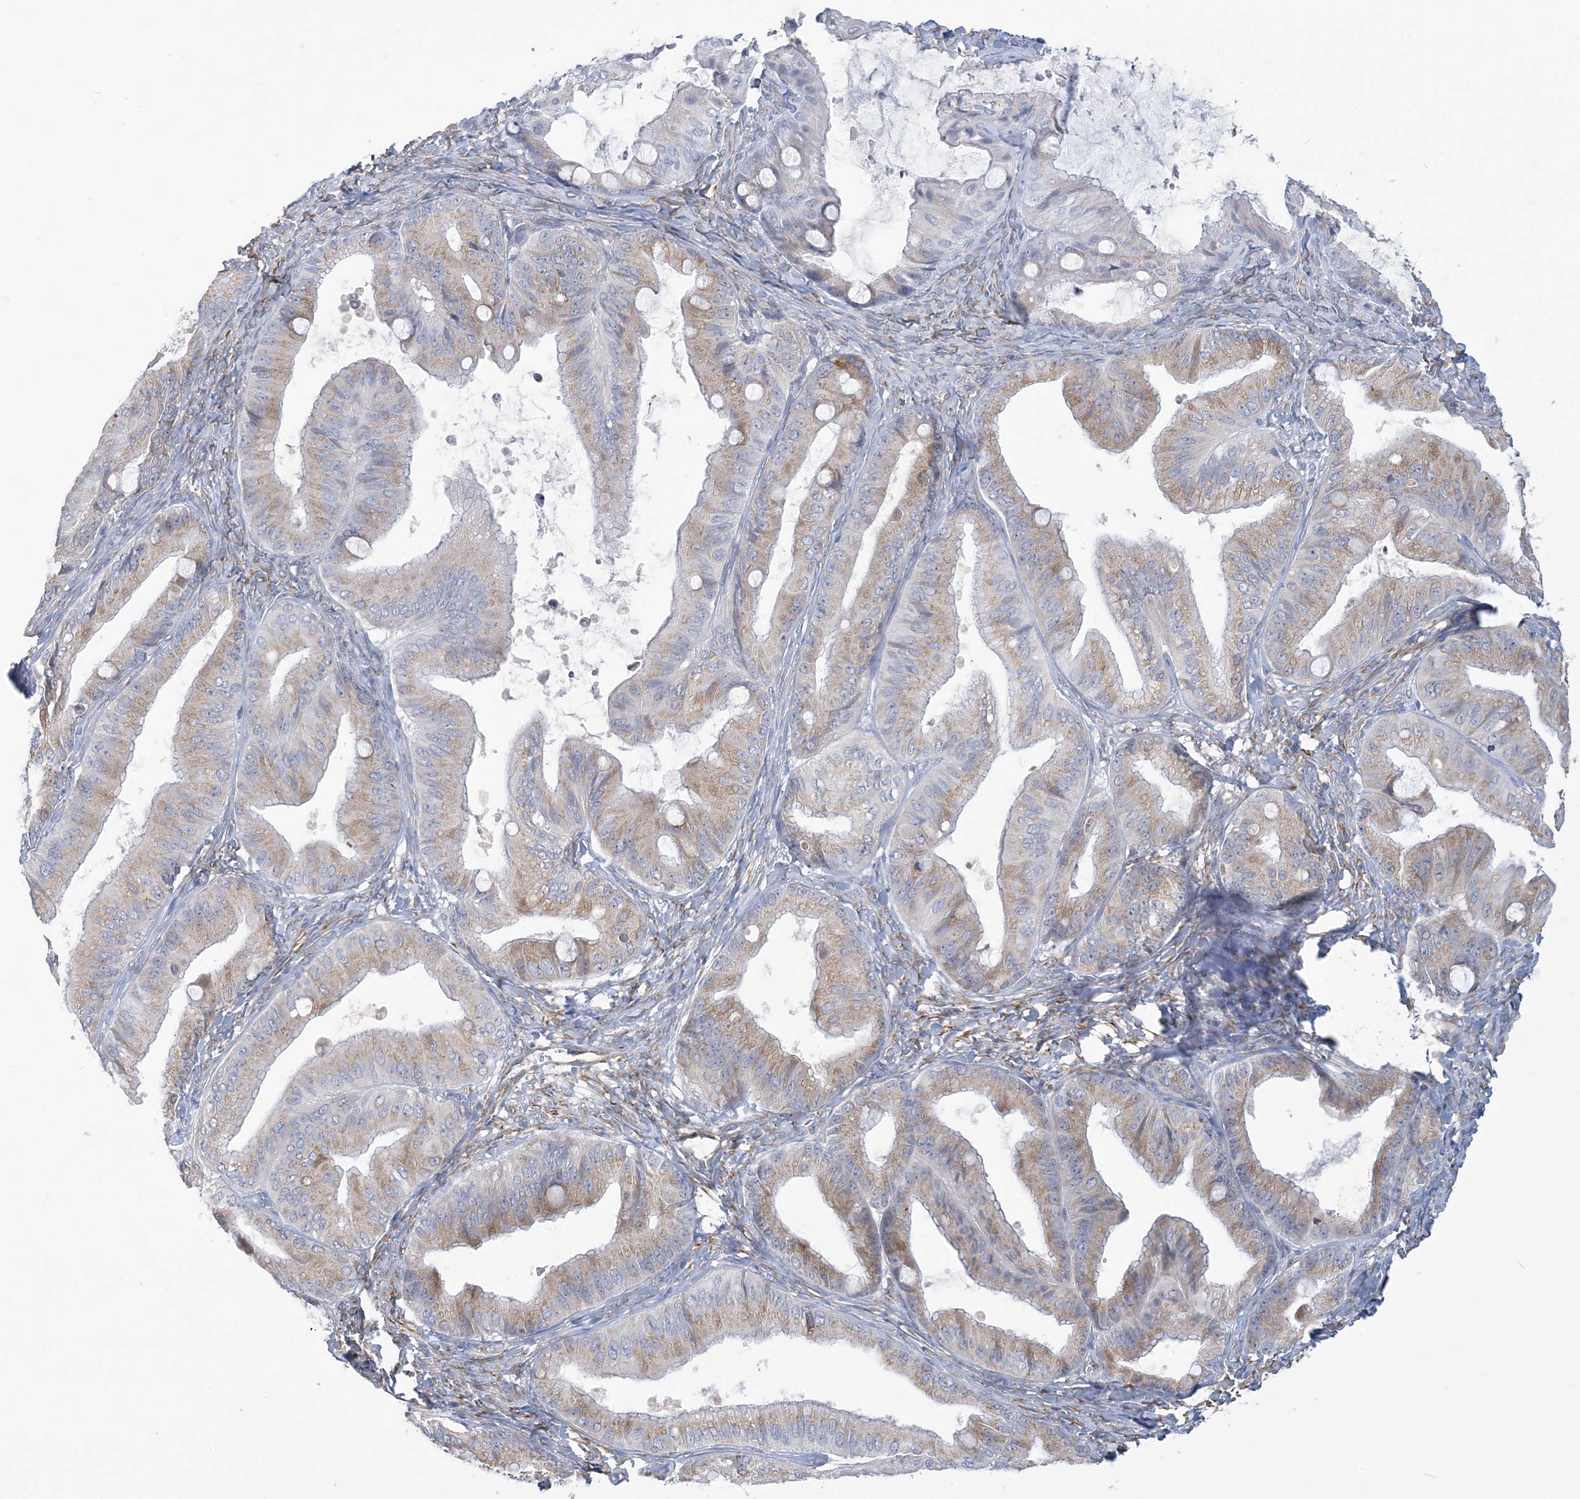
{"staining": {"intensity": "weak", "quantity": ">75%", "location": "cytoplasmic/membranous"}, "tissue": "ovarian cancer", "cell_type": "Tumor cells", "image_type": "cancer", "snomed": [{"axis": "morphology", "description": "Cystadenocarcinoma, mucinous, NOS"}, {"axis": "topography", "description": "Ovary"}], "caption": "The immunohistochemical stain labels weak cytoplasmic/membranous positivity in tumor cells of ovarian cancer tissue.", "gene": "PLEKHG4B", "patient": {"sex": "female", "age": 71}}